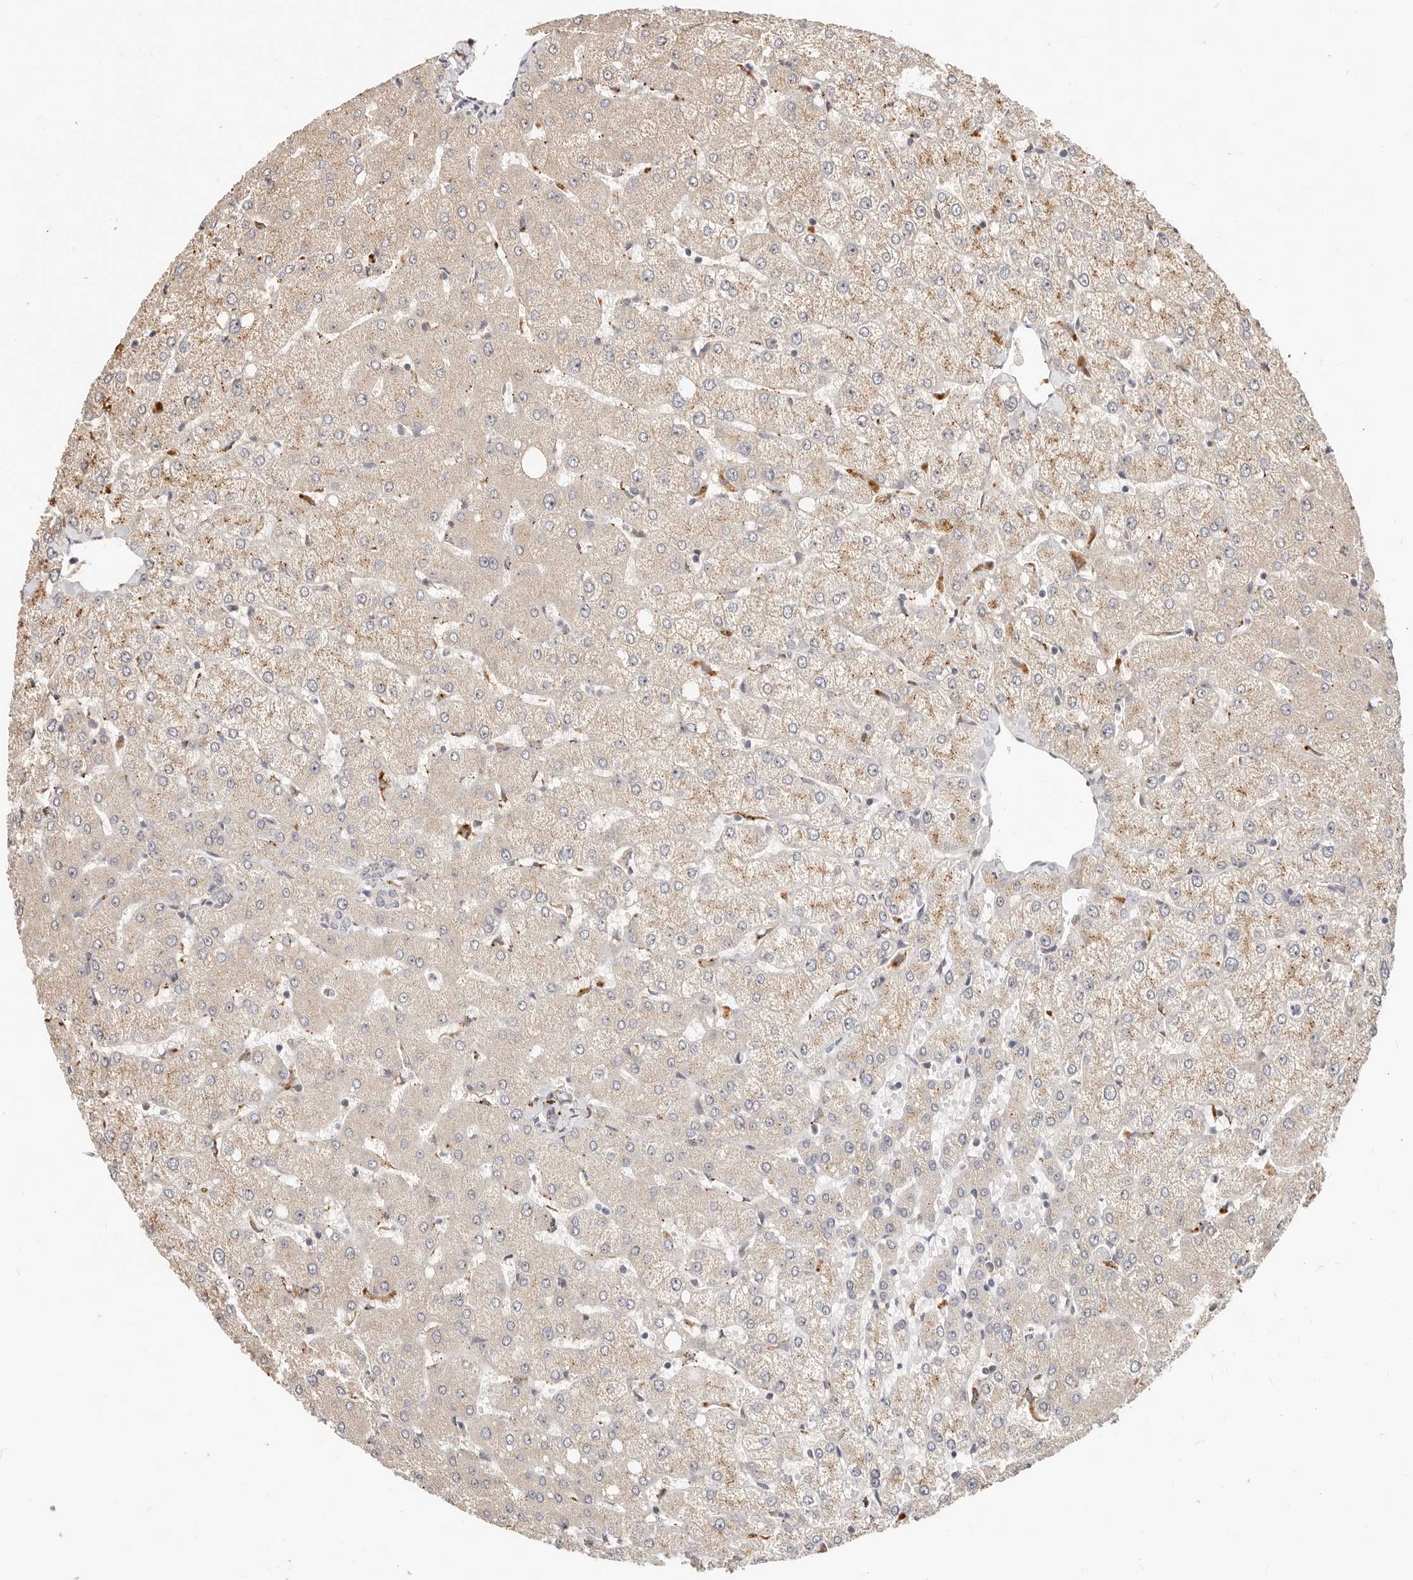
{"staining": {"intensity": "negative", "quantity": "none", "location": "none"}, "tissue": "liver", "cell_type": "Cholangiocytes", "image_type": "normal", "snomed": [{"axis": "morphology", "description": "Normal tissue, NOS"}, {"axis": "topography", "description": "Liver"}], "caption": "Normal liver was stained to show a protein in brown. There is no significant positivity in cholangiocytes. Brightfield microscopy of immunohistochemistry (IHC) stained with DAB (brown) and hematoxylin (blue), captured at high magnification.", "gene": "ZRANB1", "patient": {"sex": "female", "age": 54}}